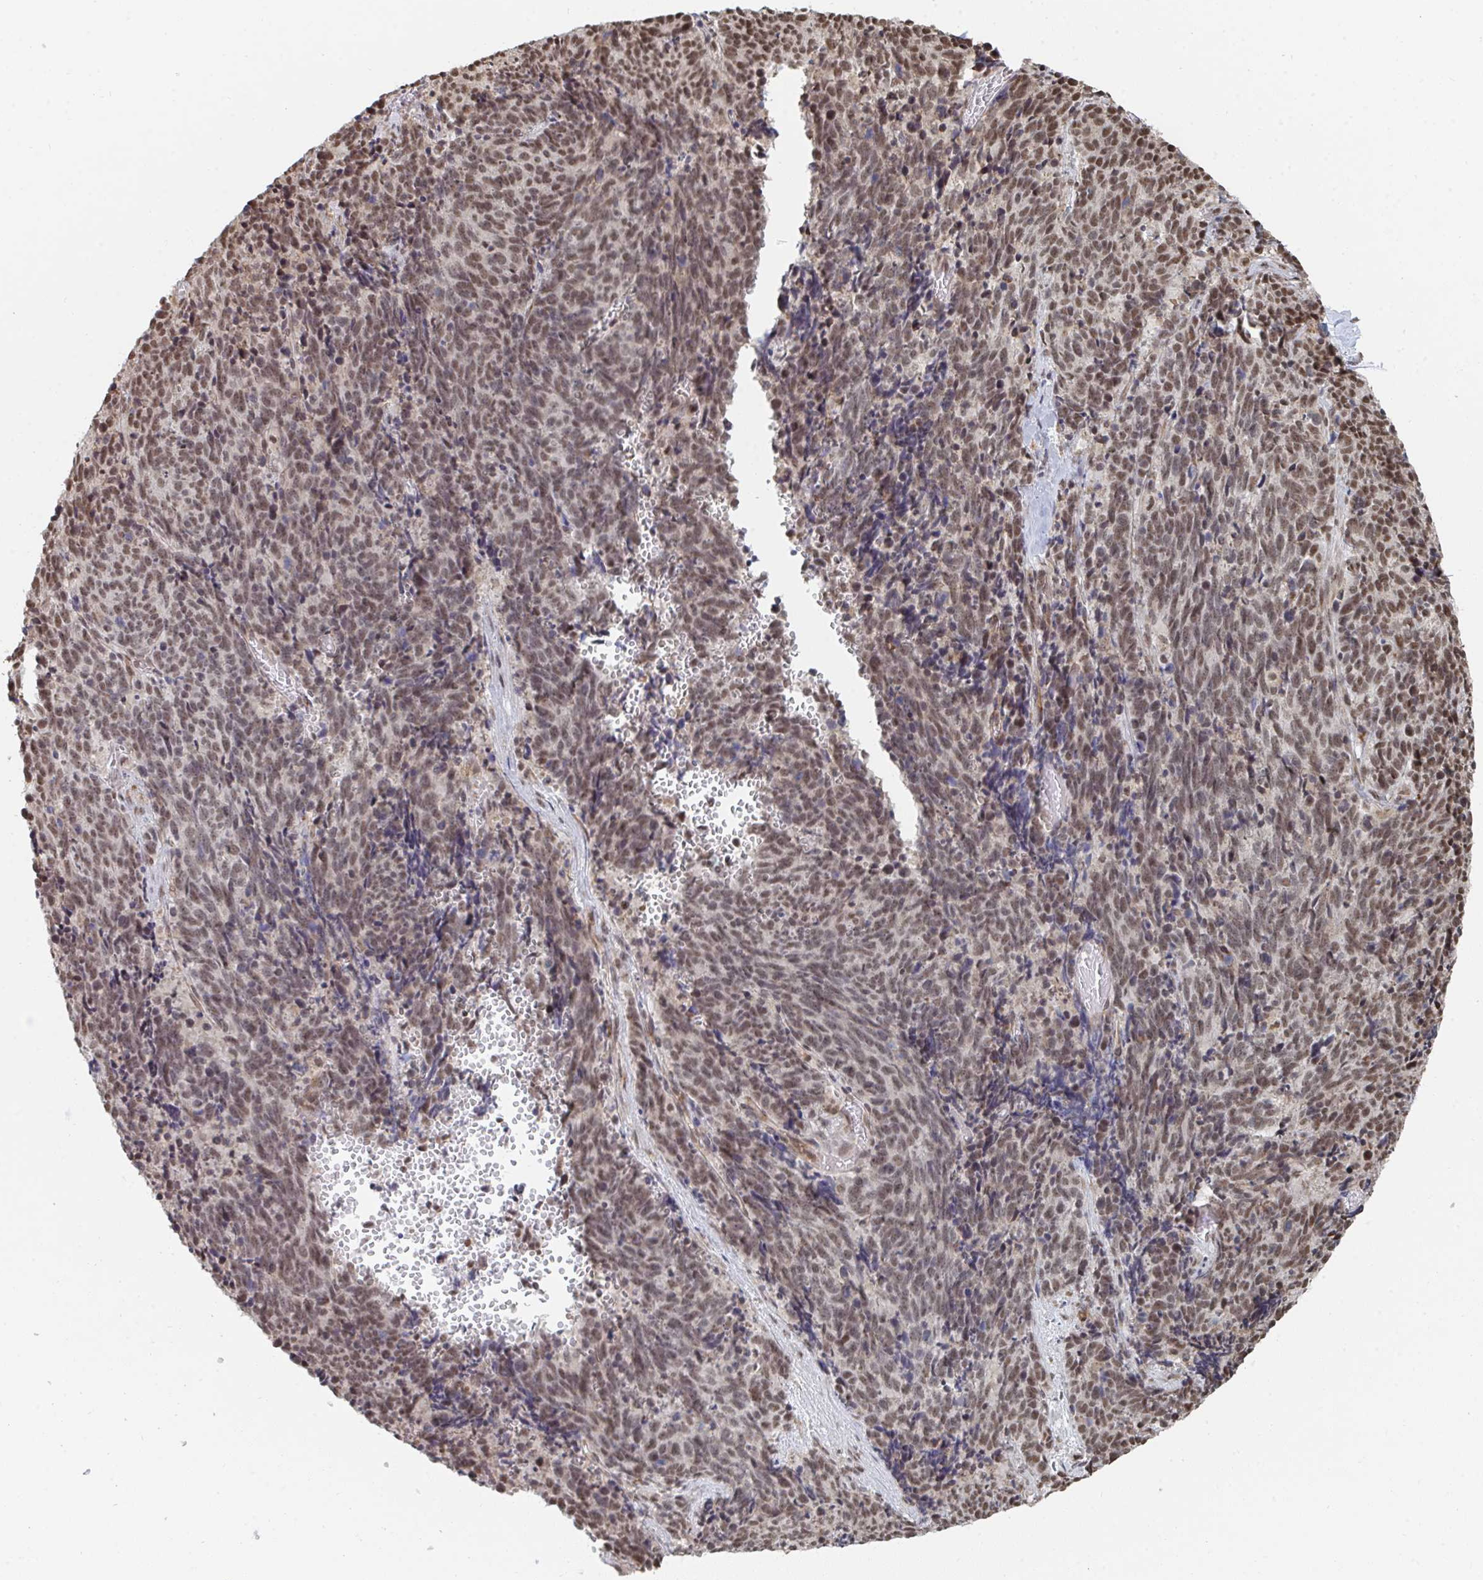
{"staining": {"intensity": "weak", "quantity": ">75%", "location": "nuclear"}, "tissue": "cervical cancer", "cell_type": "Tumor cells", "image_type": "cancer", "snomed": [{"axis": "morphology", "description": "Squamous cell carcinoma, NOS"}, {"axis": "topography", "description": "Cervix"}], "caption": "Cervical cancer was stained to show a protein in brown. There is low levels of weak nuclear positivity in about >75% of tumor cells.", "gene": "MBNL1", "patient": {"sex": "female", "age": 29}}